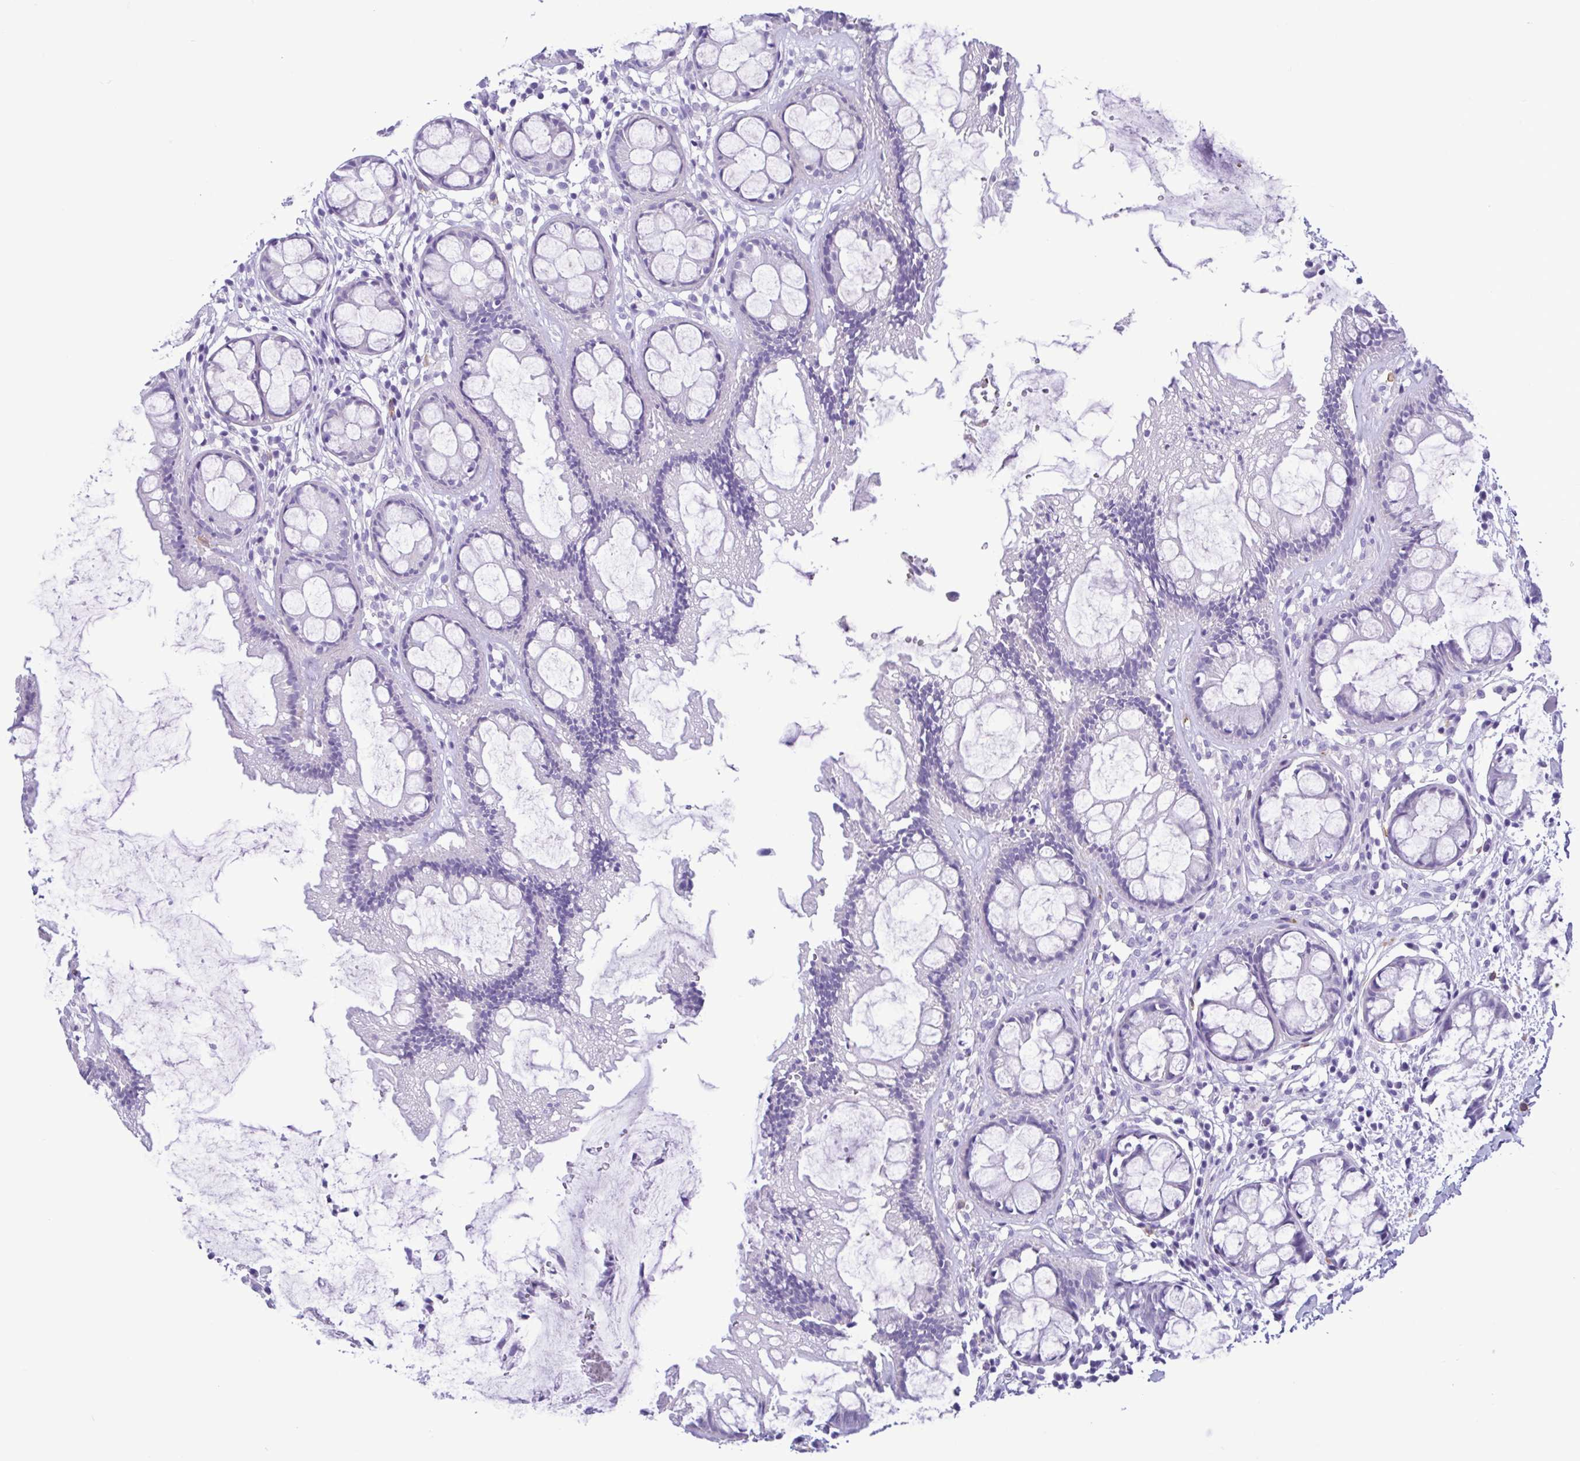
{"staining": {"intensity": "negative", "quantity": "none", "location": "none"}, "tissue": "rectum", "cell_type": "Glandular cells", "image_type": "normal", "snomed": [{"axis": "morphology", "description": "Normal tissue, NOS"}, {"axis": "topography", "description": "Rectum"}], "caption": "This is an immunohistochemistry photomicrograph of unremarkable human rectum. There is no positivity in glandular cells.", "gene": "SPATA16", "patient": {"sex": "female", "age": 62}}